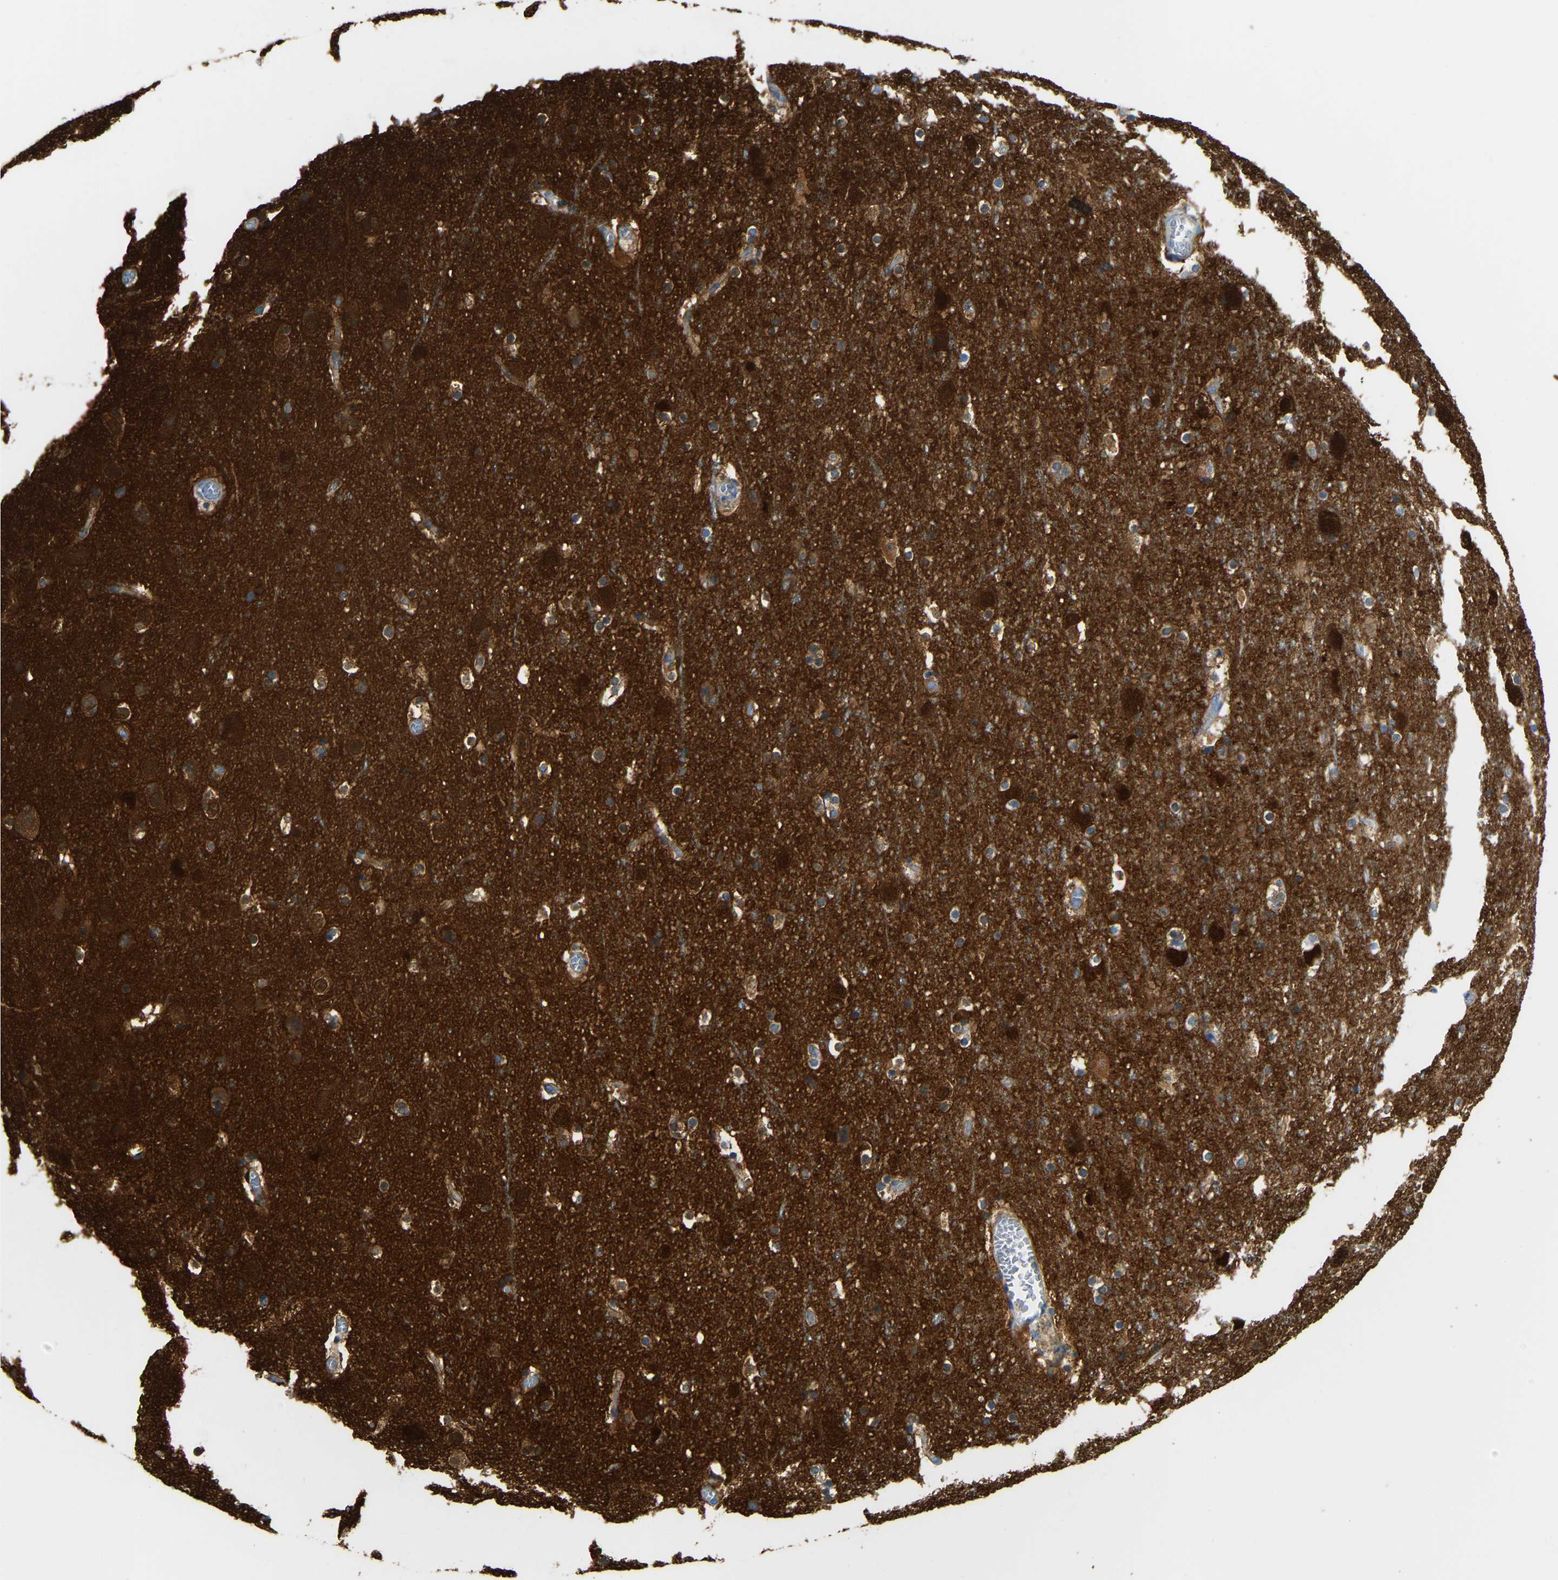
{"staining": {"intensity": "negative", "quantity": "none", "location": "none"}, "tissue": "cerebral cortex", "cell_type": "Endothelial cells", "image_type": "normal", "snomed": [{"axis": "morphology", "description": "Normal tissue, NOS"}, {"axis": "topography", "description": "Cerebral cortex"}], "caption": "This histopathology image is of unremarkable cerebral cortex stained with IHC to label a protein in brown with the nuclei are counter-stained blue. There is no staining in endothelial cells.", "gene": "GDA", "patient": {"sex": "male", "age": 45}}